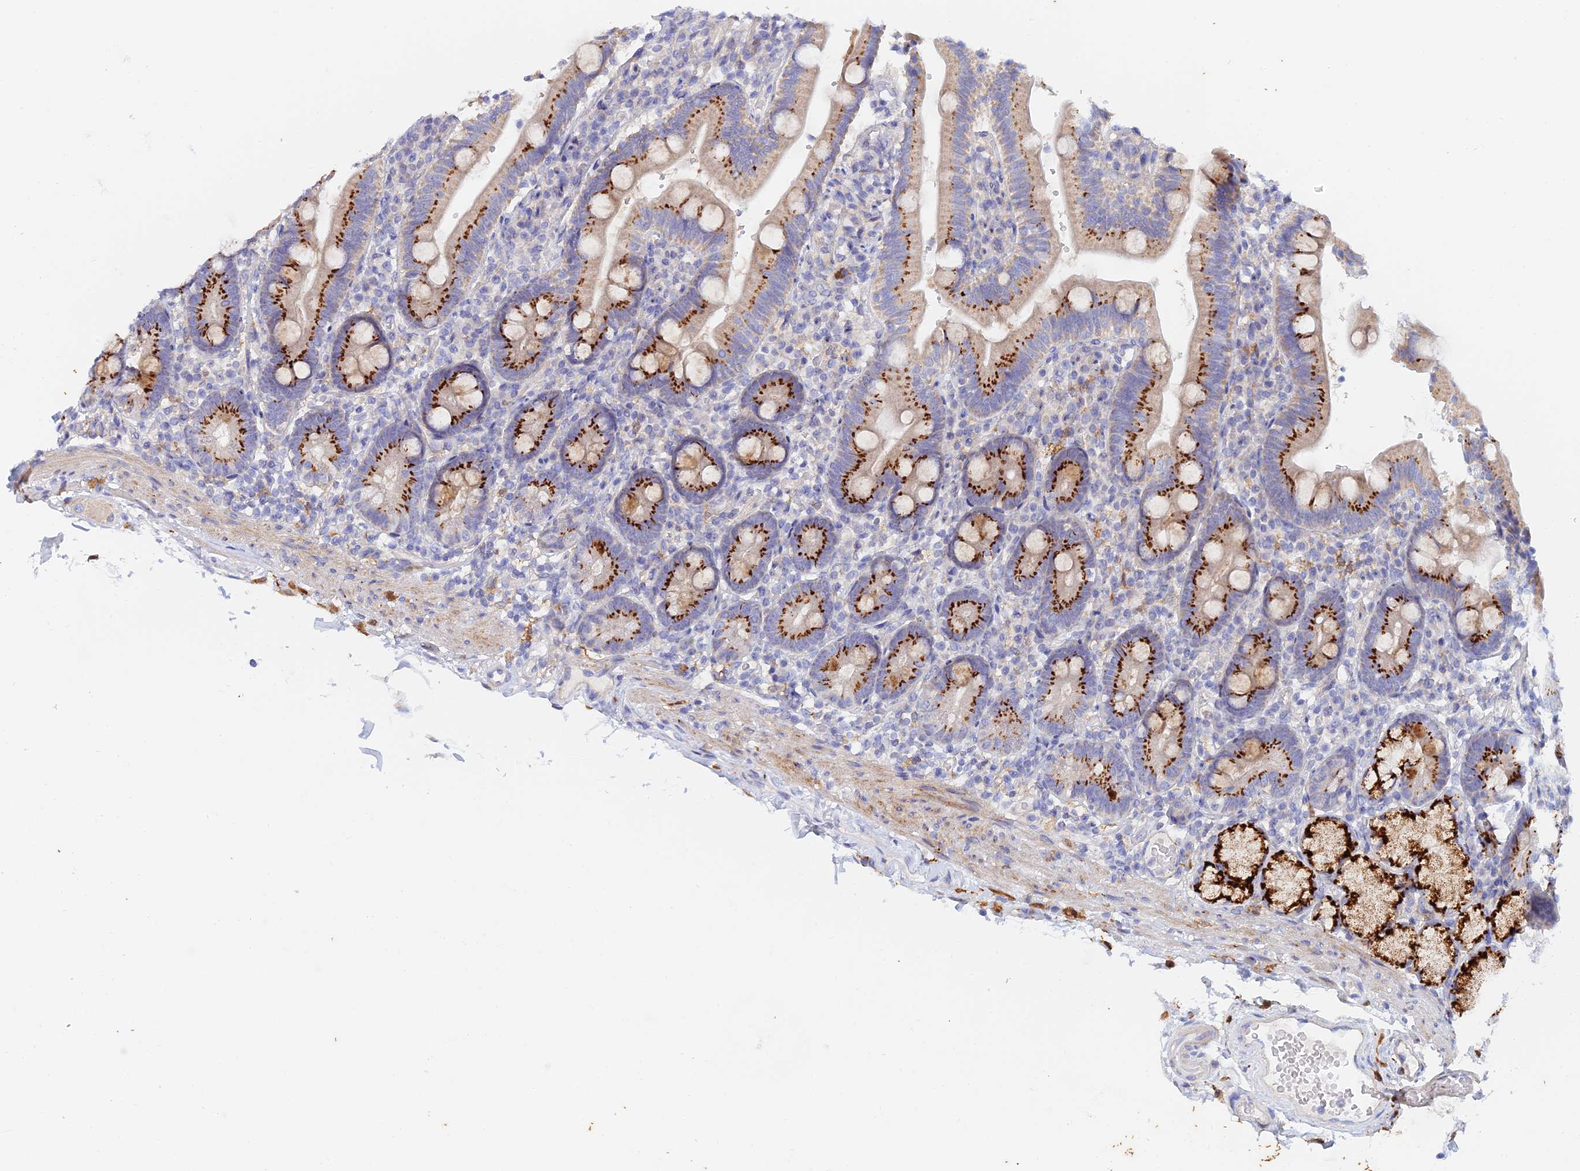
{"staining": {"intensity": "strong", "quantity": ">75%", "location": "cytoplasmic/membranous"}, "tissue": "duodenum", "cell_type": "Glandular cells", "image_type": "normal", "snomed": [{"axis": "morphology", "description": "Normal tissue, NOS"}, {"axis": "topography", "description": "Duodenum"}], "caption": "Human duodenum stained with a protein marker demonstrates strong staining in glandular cells.", "gene": "SLC24A3", "patient": {"sex": "female", "age": 67}}